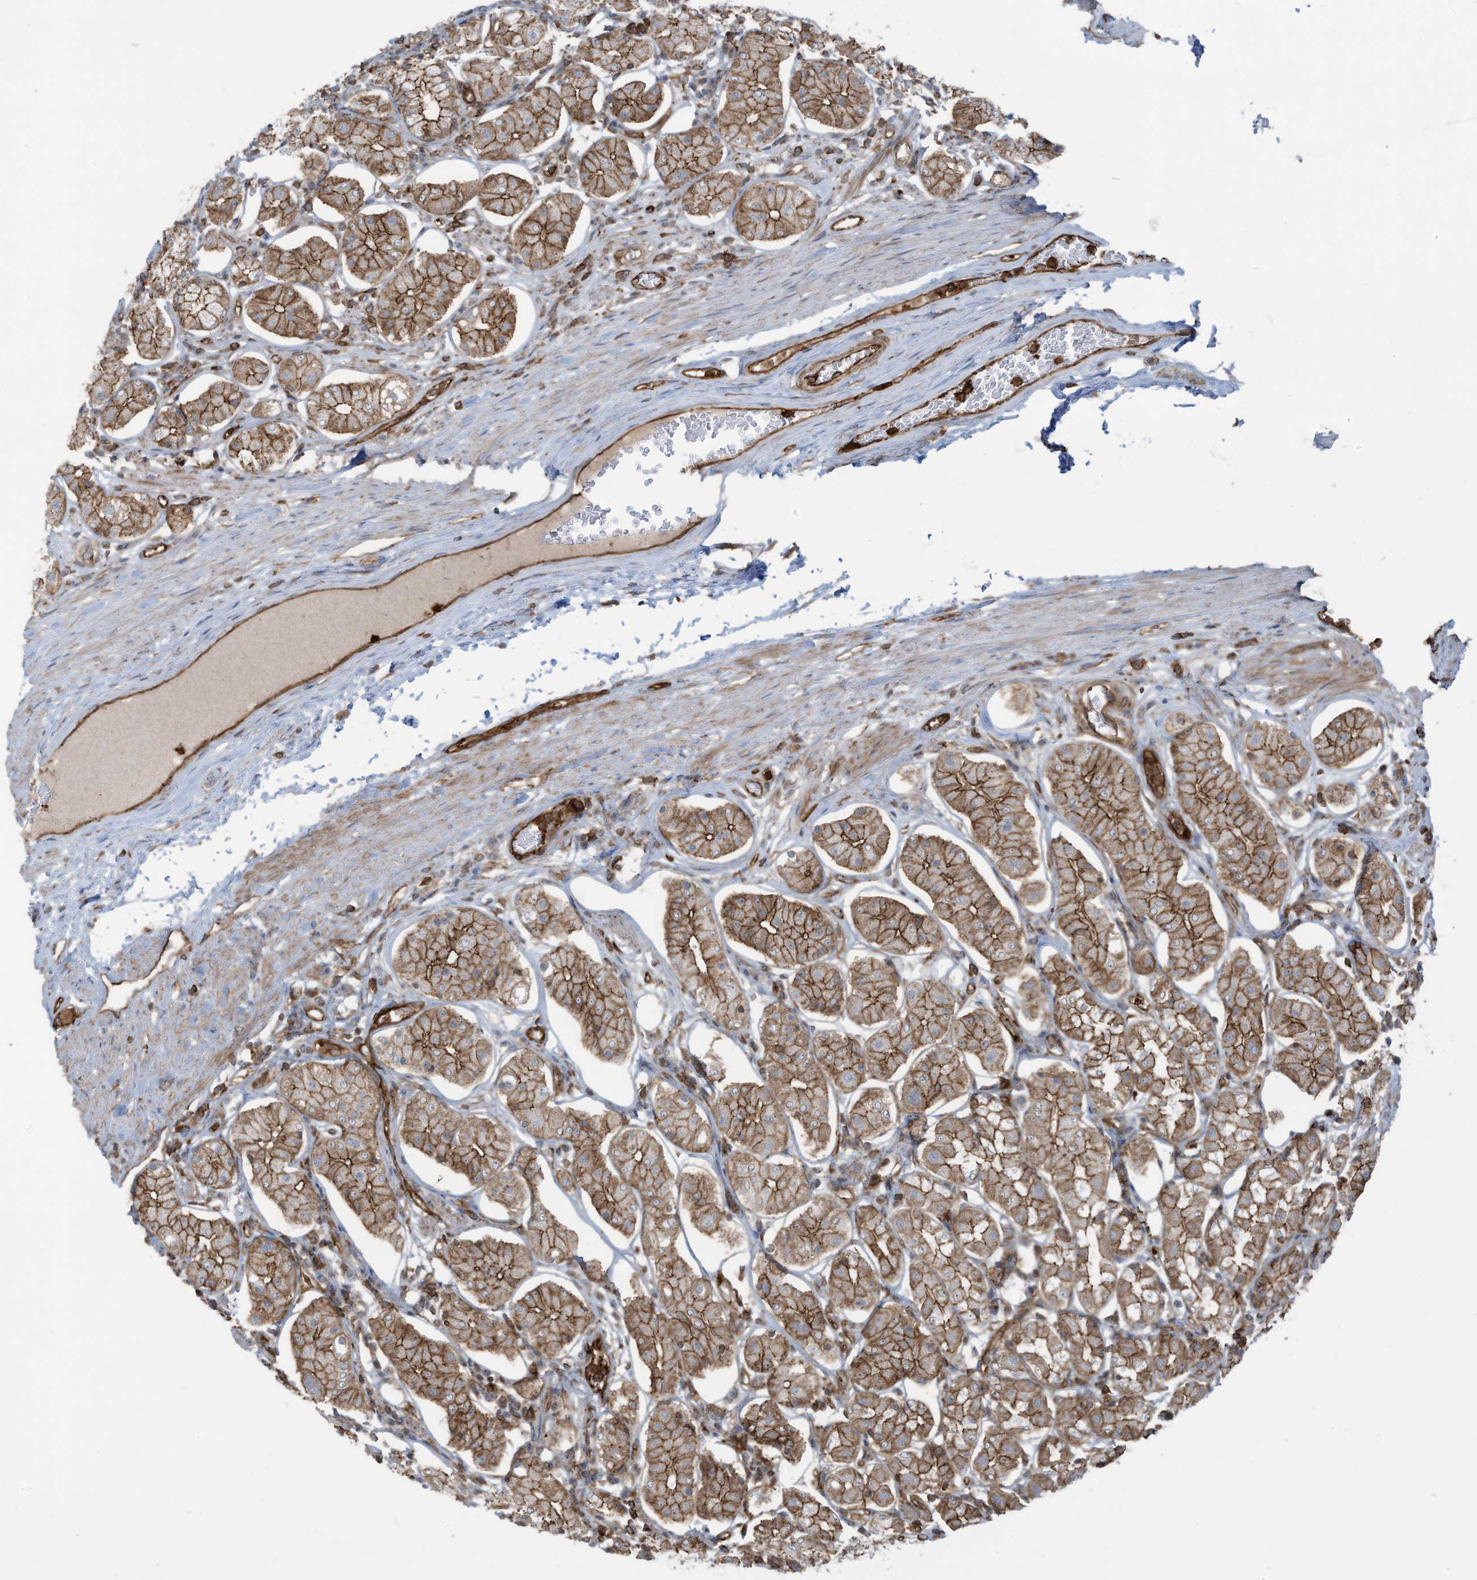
{"staining": {"intensity": "strong", "quantity": ">75%", "location": "cytoplasmic/membranous"}, "tissue": "stomach", "cell_type": "Glandular cells", "image_type": "normal", "snomed": [{"axis": "morphology", "description": "Normal tissue, NOS"}, {"axis": "topography", "description": "Stomach, lower"}], "caption": "Protein expression by immunohistochemistry demonstrates strong cytoplasmic/membranous expression in approximately >75% of glandular cells in unremarkable stomach. (brown staining indicates protein expression, while blue staining denotes nuclei).", "gene": "SLC9A2", "patient": {"sex": "female", "age": 56}}